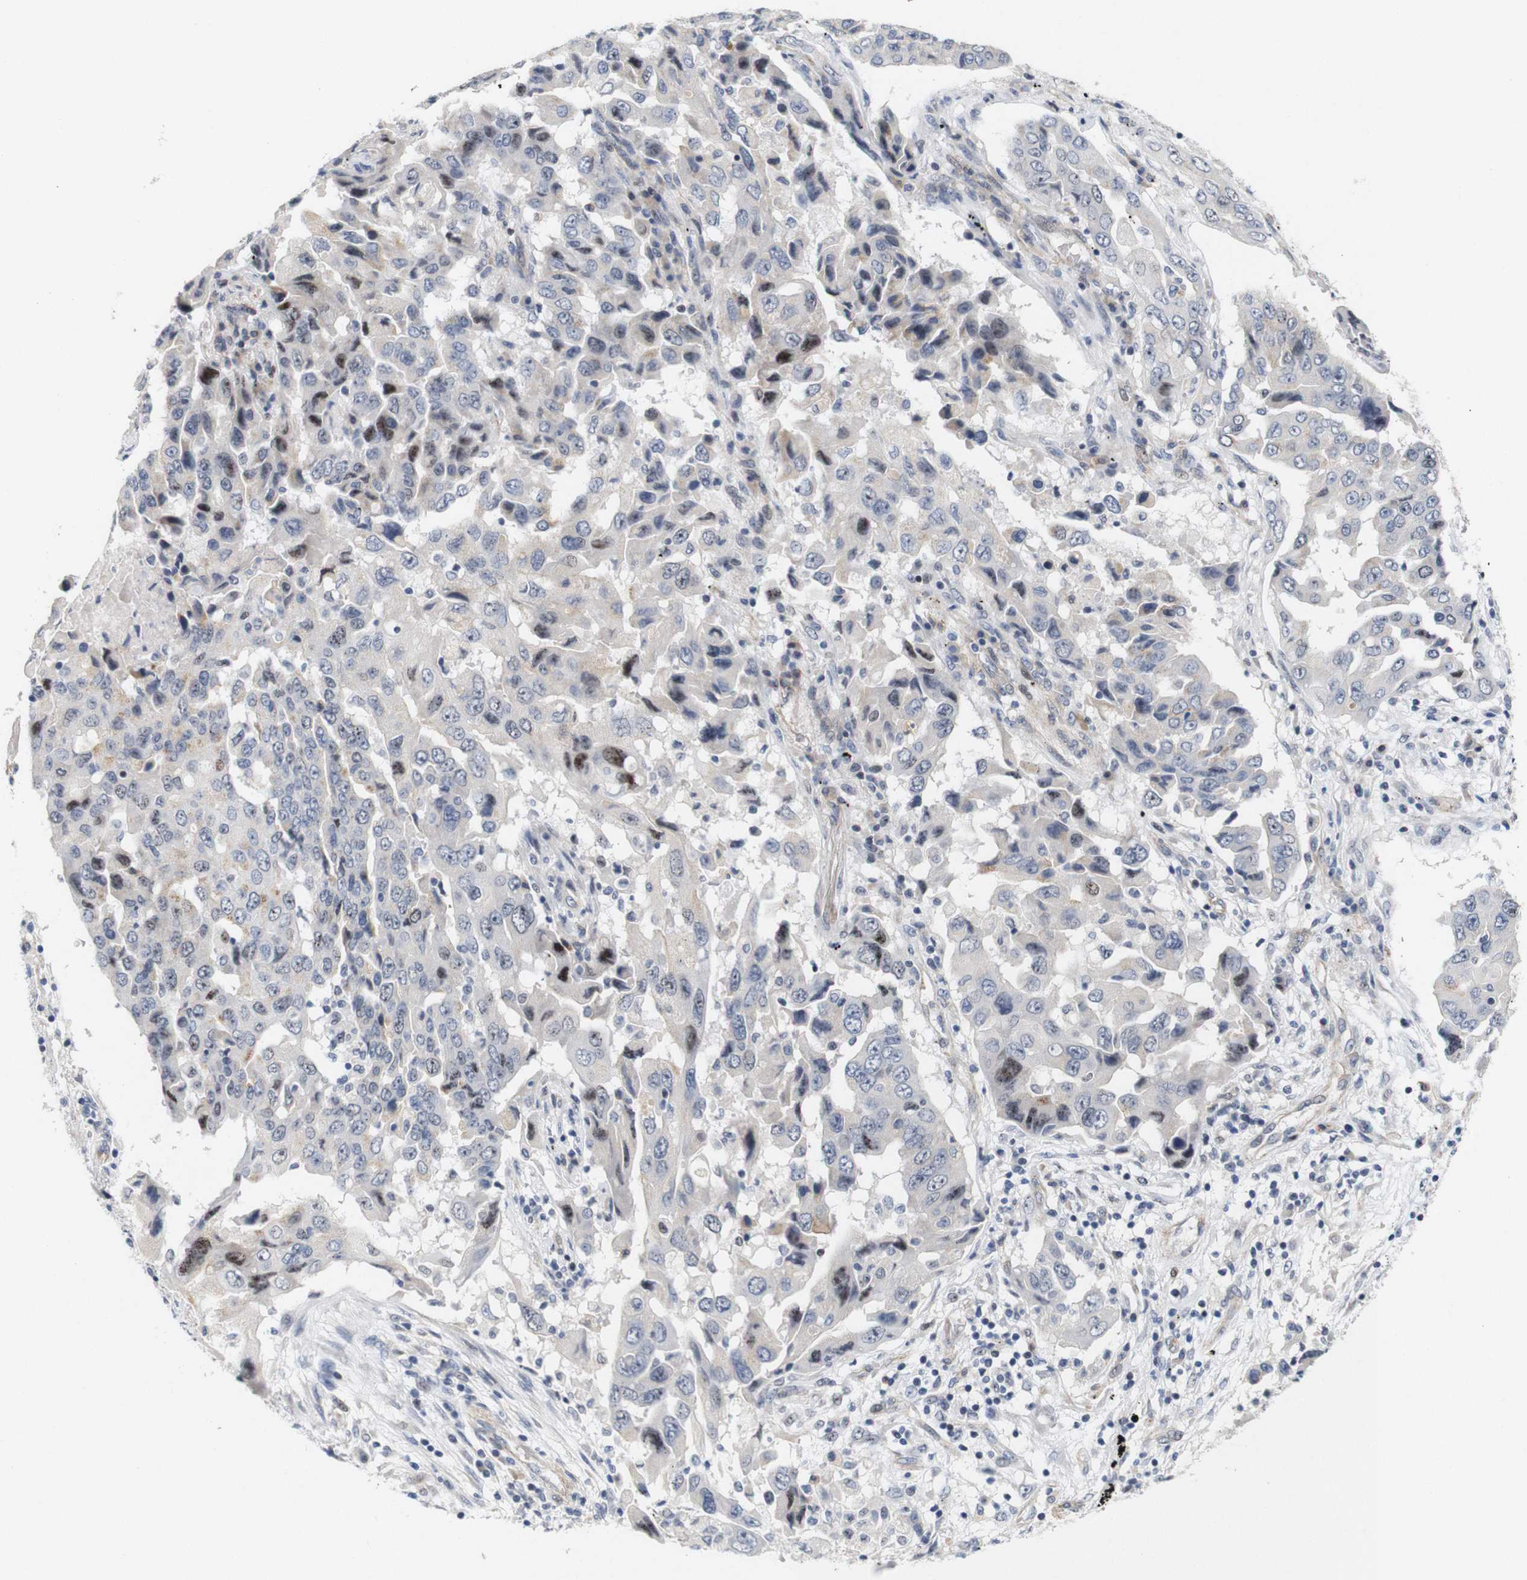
{"staining": {"intensity": "moderate", "quantity": "<25%", "location": "nuclear"}, "tissue": "lung cancer", "cell_type": "Tumor cells", "image_type": "cancer", "snomed": [{"axis": "morphology", "description": "Adenocarcinoma, NOS"}, {"axis": "topography", "description": "Lung"}], "caption": "About <25% of tumor cells in lung cancer reveal moderate nuclear protein positivity as visualized by brown immunohistochemical staining.", "gene": "CYB561", "patient": {"sex": "female", "age": 65}}